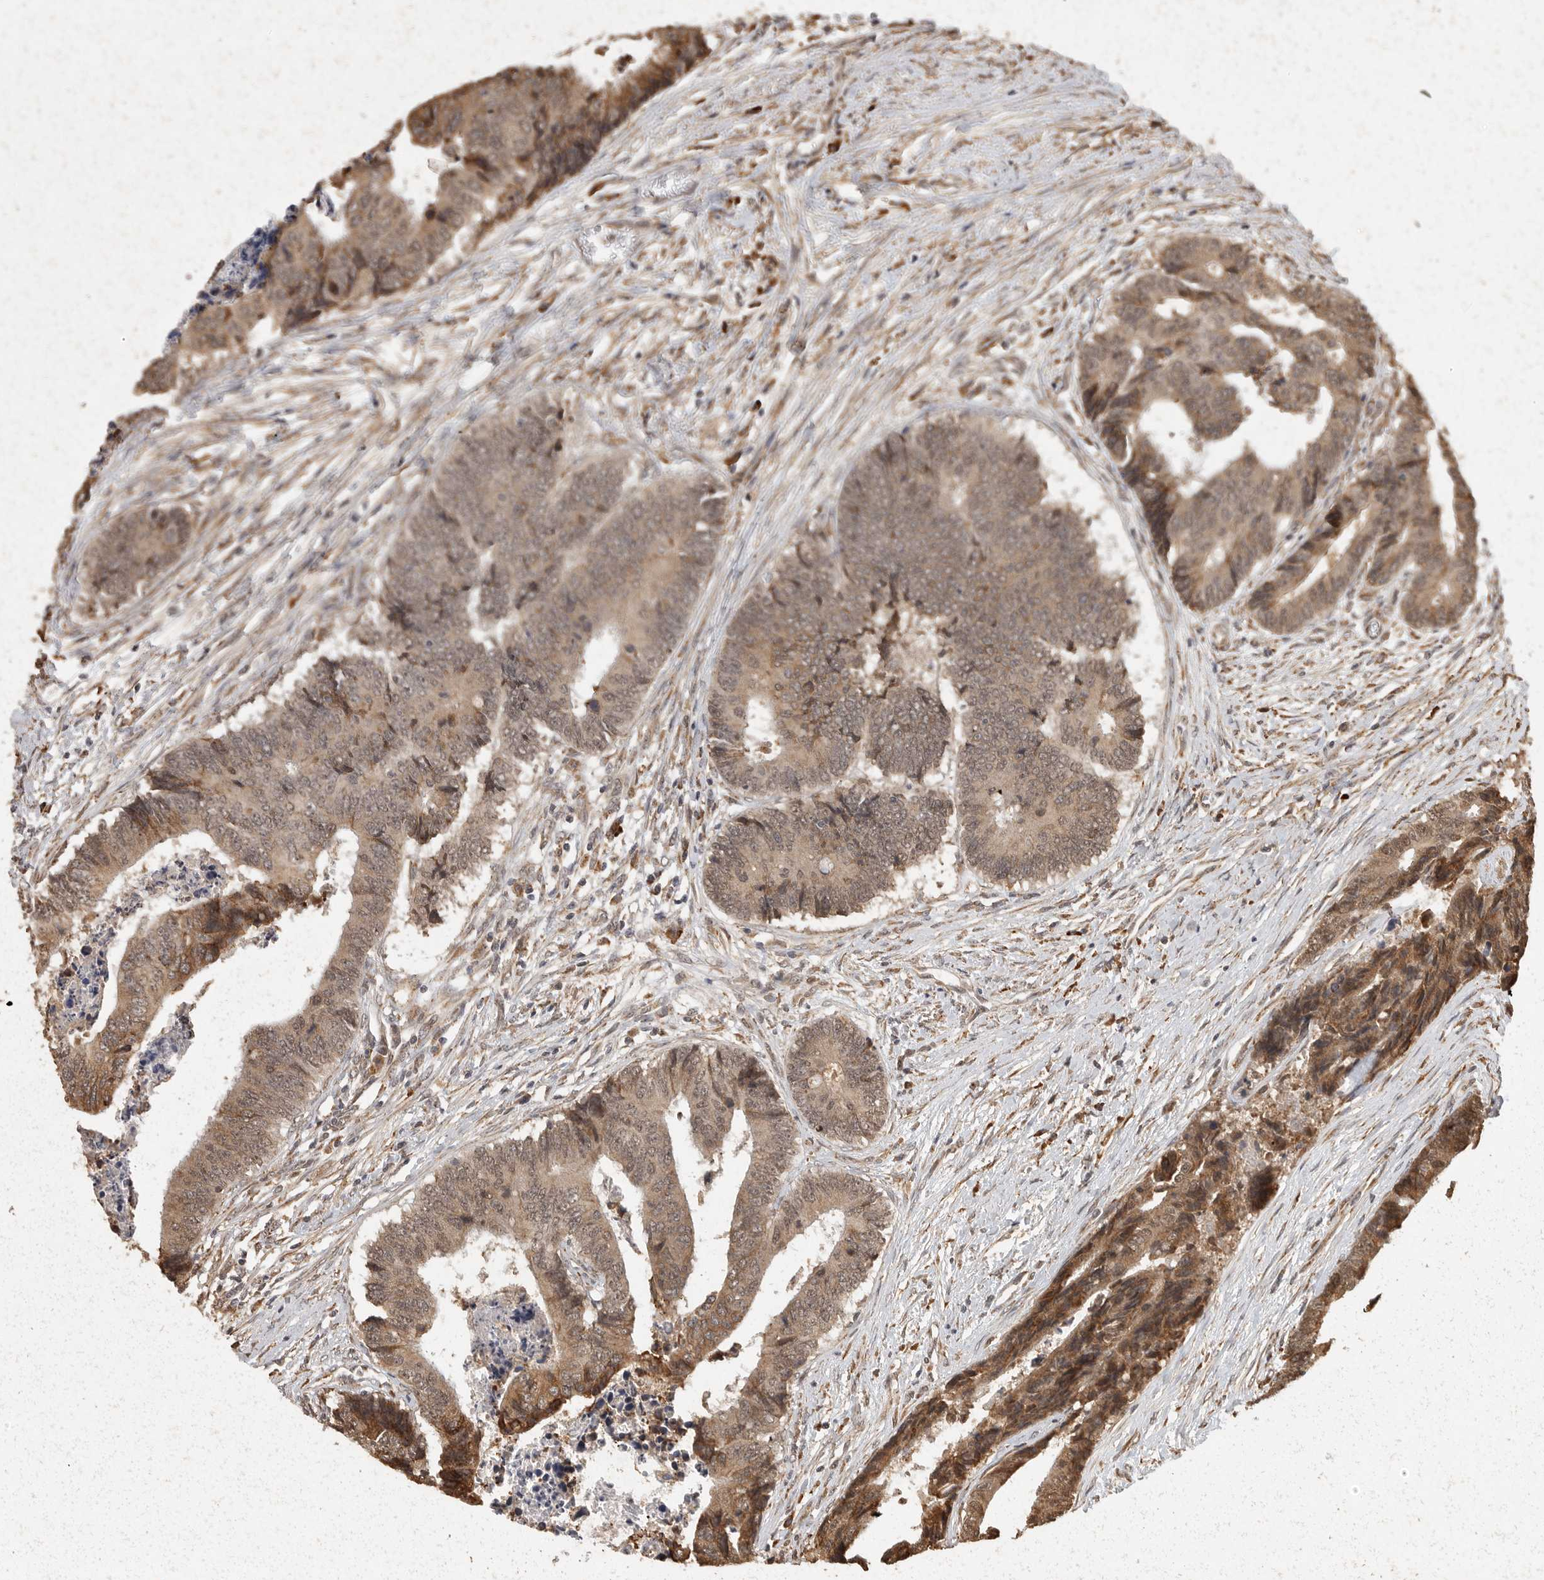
{"staining": {"intensity": "moderate", "quantity": ">75%", "location": "cytoplasmic/membranous,nuclear"}, "tissue": "colorectal cancer", "cell_type": "Tumor cells", "image_type": "cancer", "snomed": [{"axis": "morphology", "description": "Adenocarcinoma, NOS"}, {"axis": "topography", "description": "Rectum"}], "caption": "The immunohistochemical stain highlights moderate cytoplasmic/membranous and nuclear expression in tumor cells of colorectal adenocarcinoma tissue. The staining was performed using DAB (3,3'-diaminobenzidine), with brown indicating positive protein expression. Nuclei are stained blue with hematoxylin.", "gene": "ZNF83", "patient": {"sex": "male", "age": 84}}